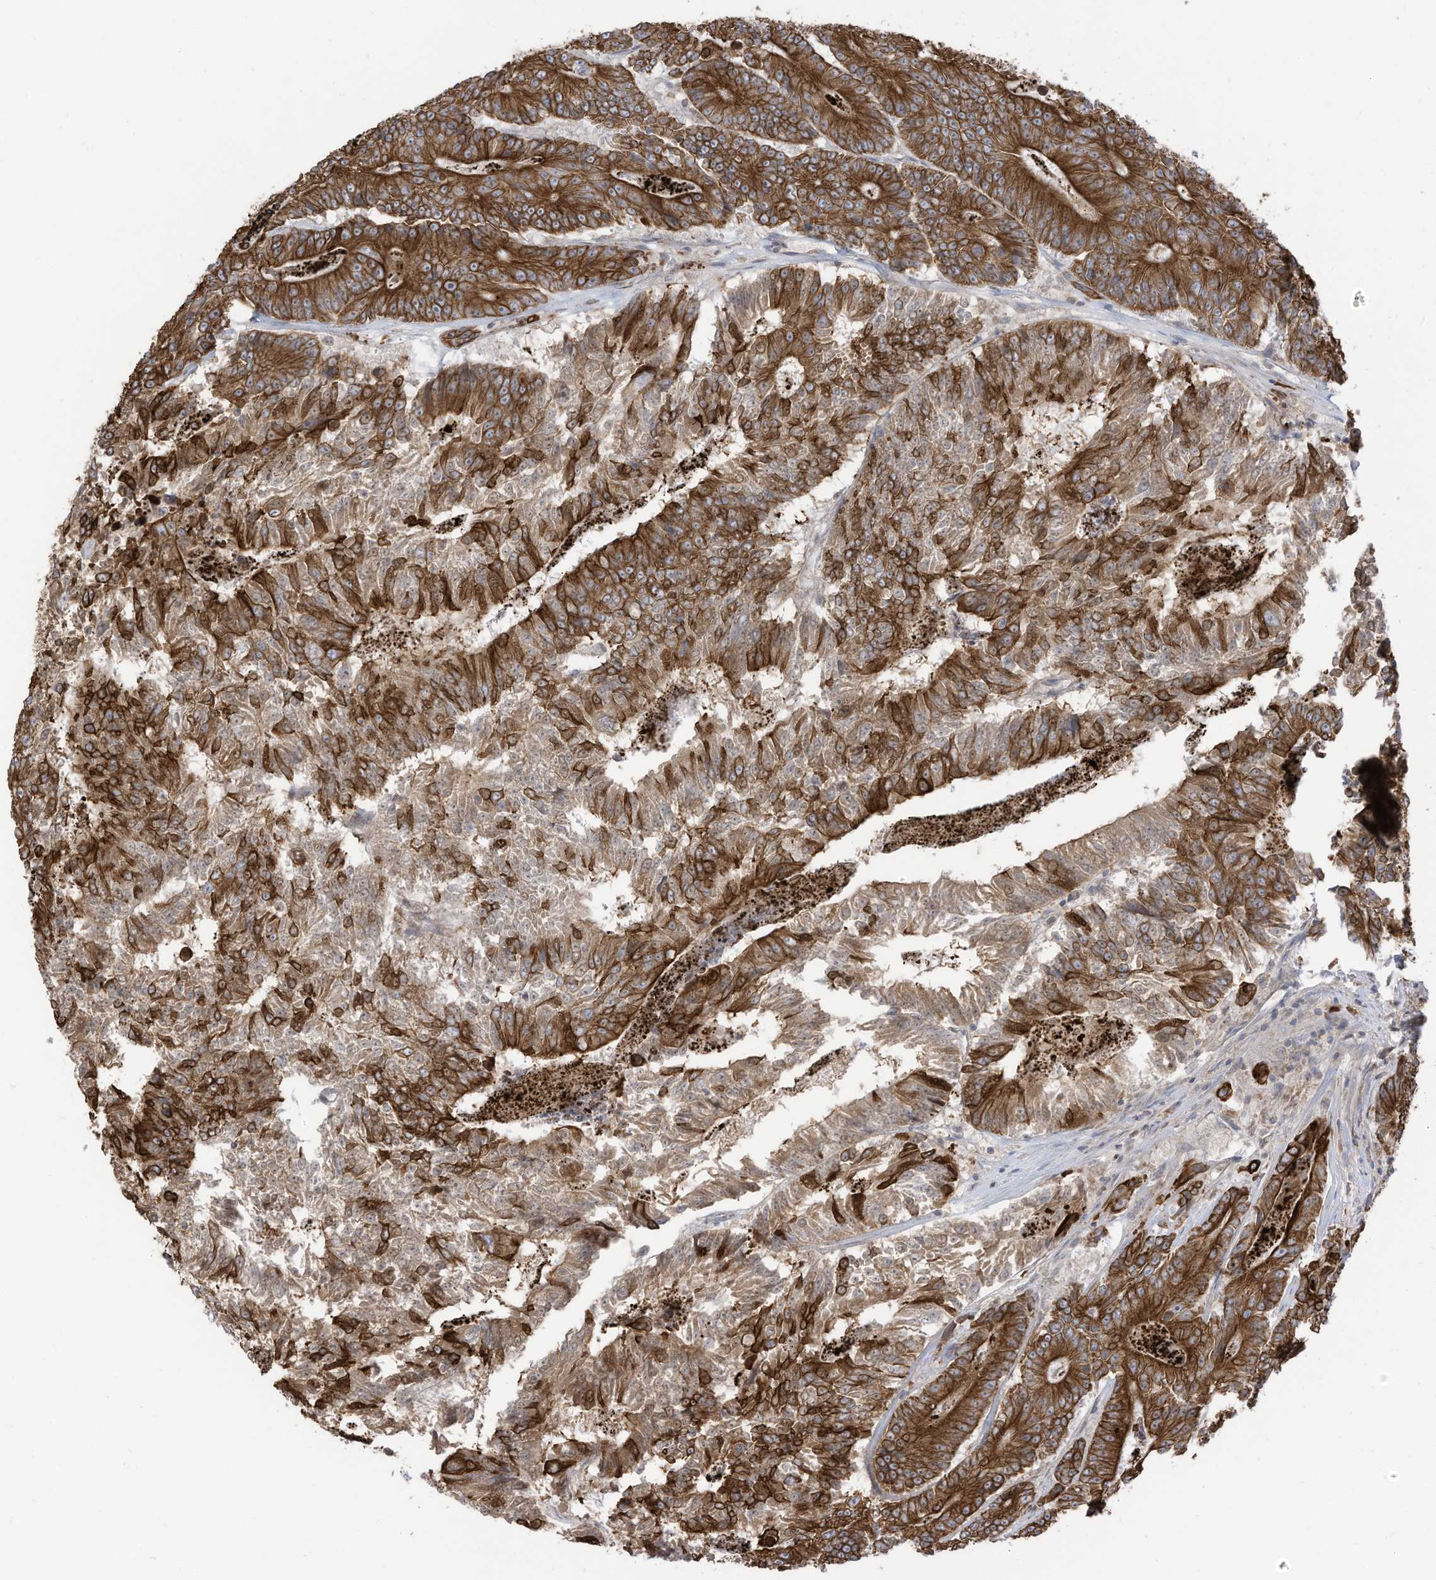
{"staining": {"intensity": "strong", "quantity": ">75%", "location": "cytoplasmic/membranous"}, "tissue": "colorectal cancer", "cell_type": "Tumor cells", "image_type": "cancer", "snomed": [{"axis": "morphology", "description": "Adenocarcinoma, NOS"}, {"axis": "topography", "description": "Colon"}], "caption": "Immunohistochemistry histopathology image of neoplastic tissue: colorectal adenocarcinoma stained using immunohistochemistry (IHC) exhibits high levels of strong protein expression localized specifically in the cytoplasmic/membranous of tumor cells, appearing as a cytoplasmic/membranous brown color.", "gene": "CGAS", "patient": {"sex": "male", "age": 83}}